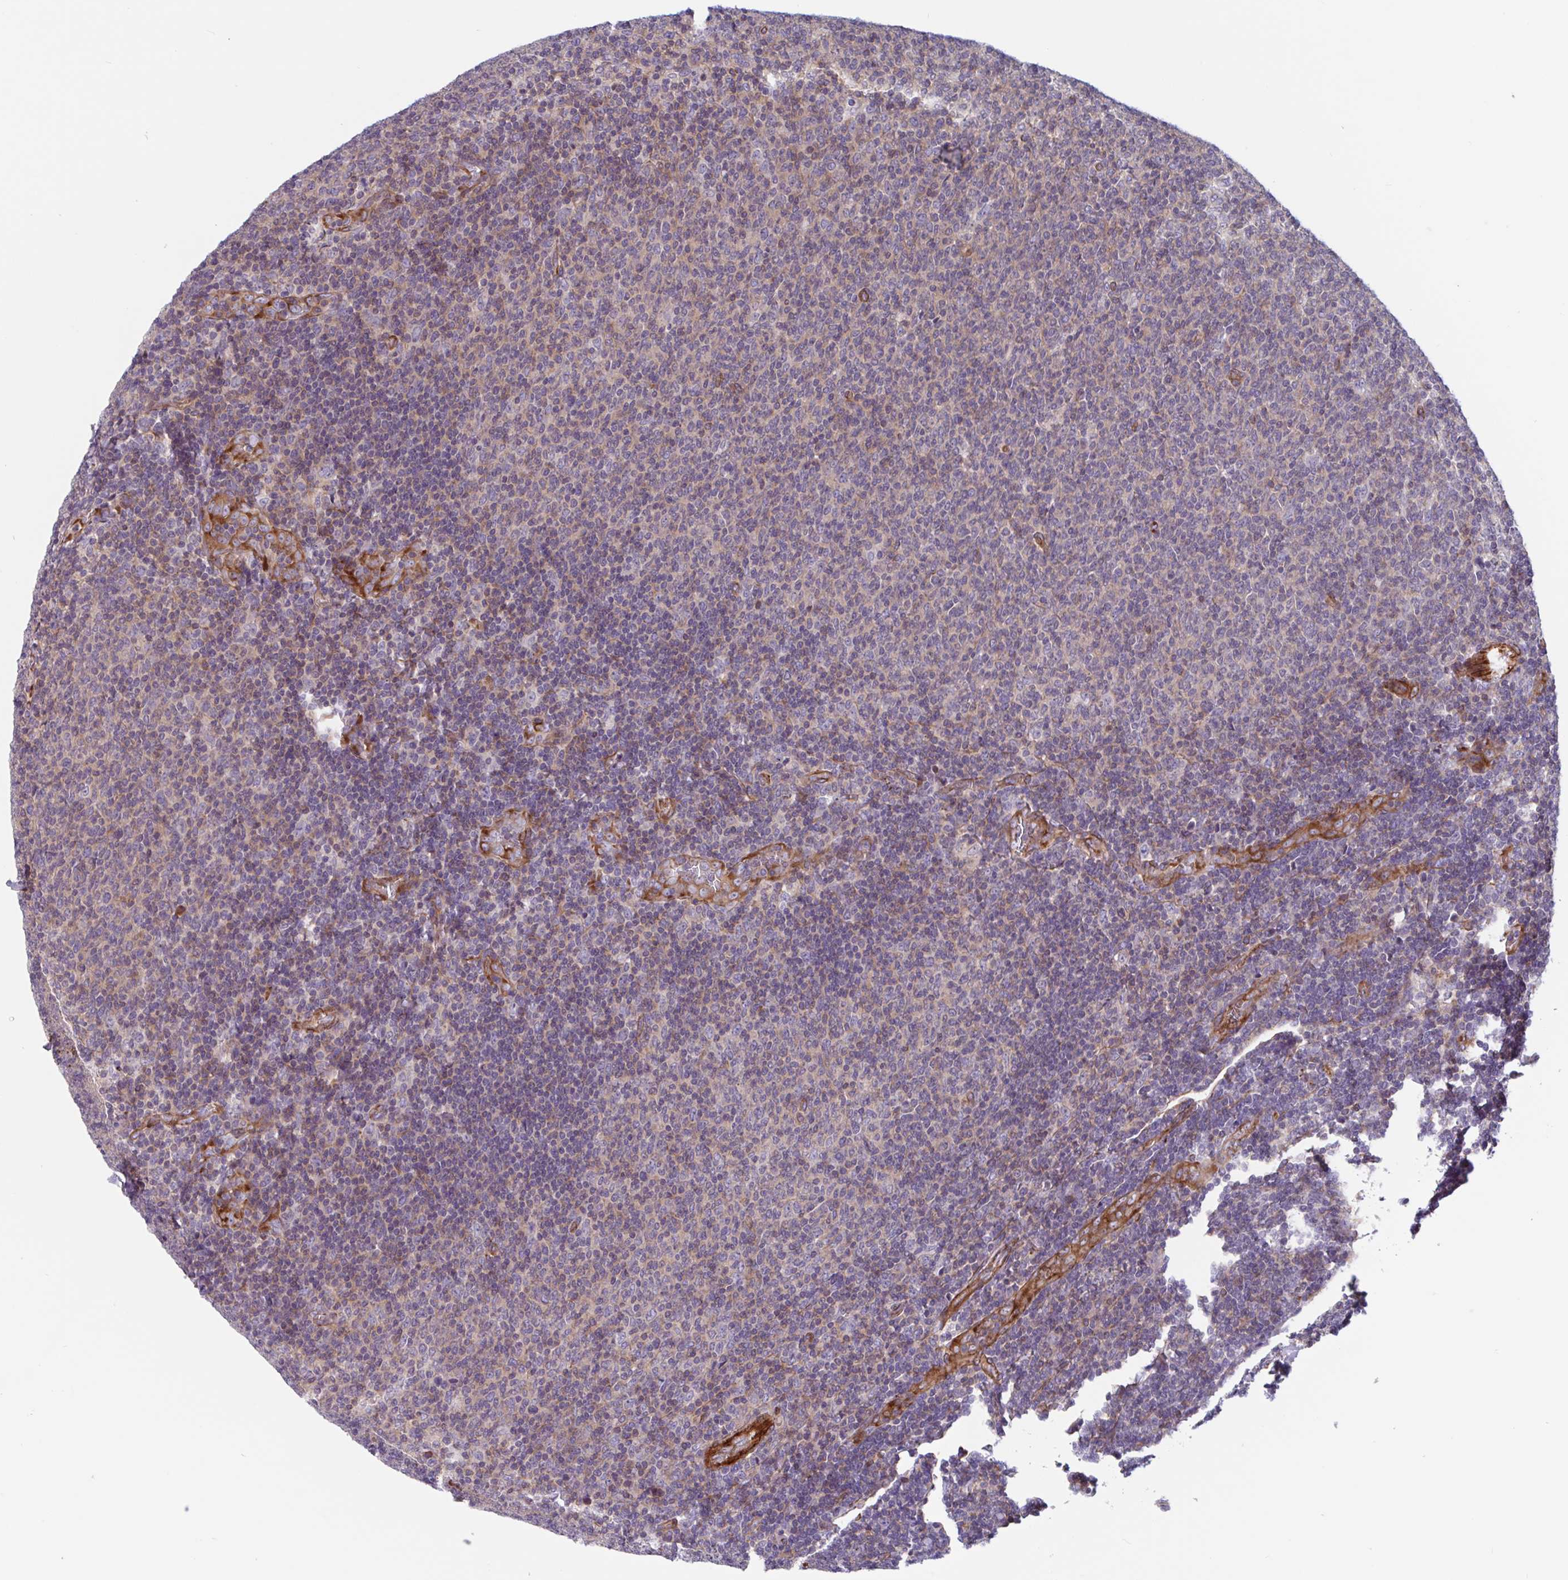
{"staining": {"intensity": "weak", "quantity": "25%-75%", "location": "cytoplasmic/membranous"}, "tissue": "lymphoma", "cell_type": "Tumor cells", "image_type": "cancer", "snomed": [{"axis": "morphology", "description": "Malignant lymphoma, non-Hodgkin's type, Low grade"}, {"axis": "topography", "description": "Lymph node"}], "caption": "Lymphoma stained for a protein reveals weak cytoplasmic/membranous positivity in tumor cells.", "gene": "SHISA7", "patient": {"sex": "male", "age": 52}}